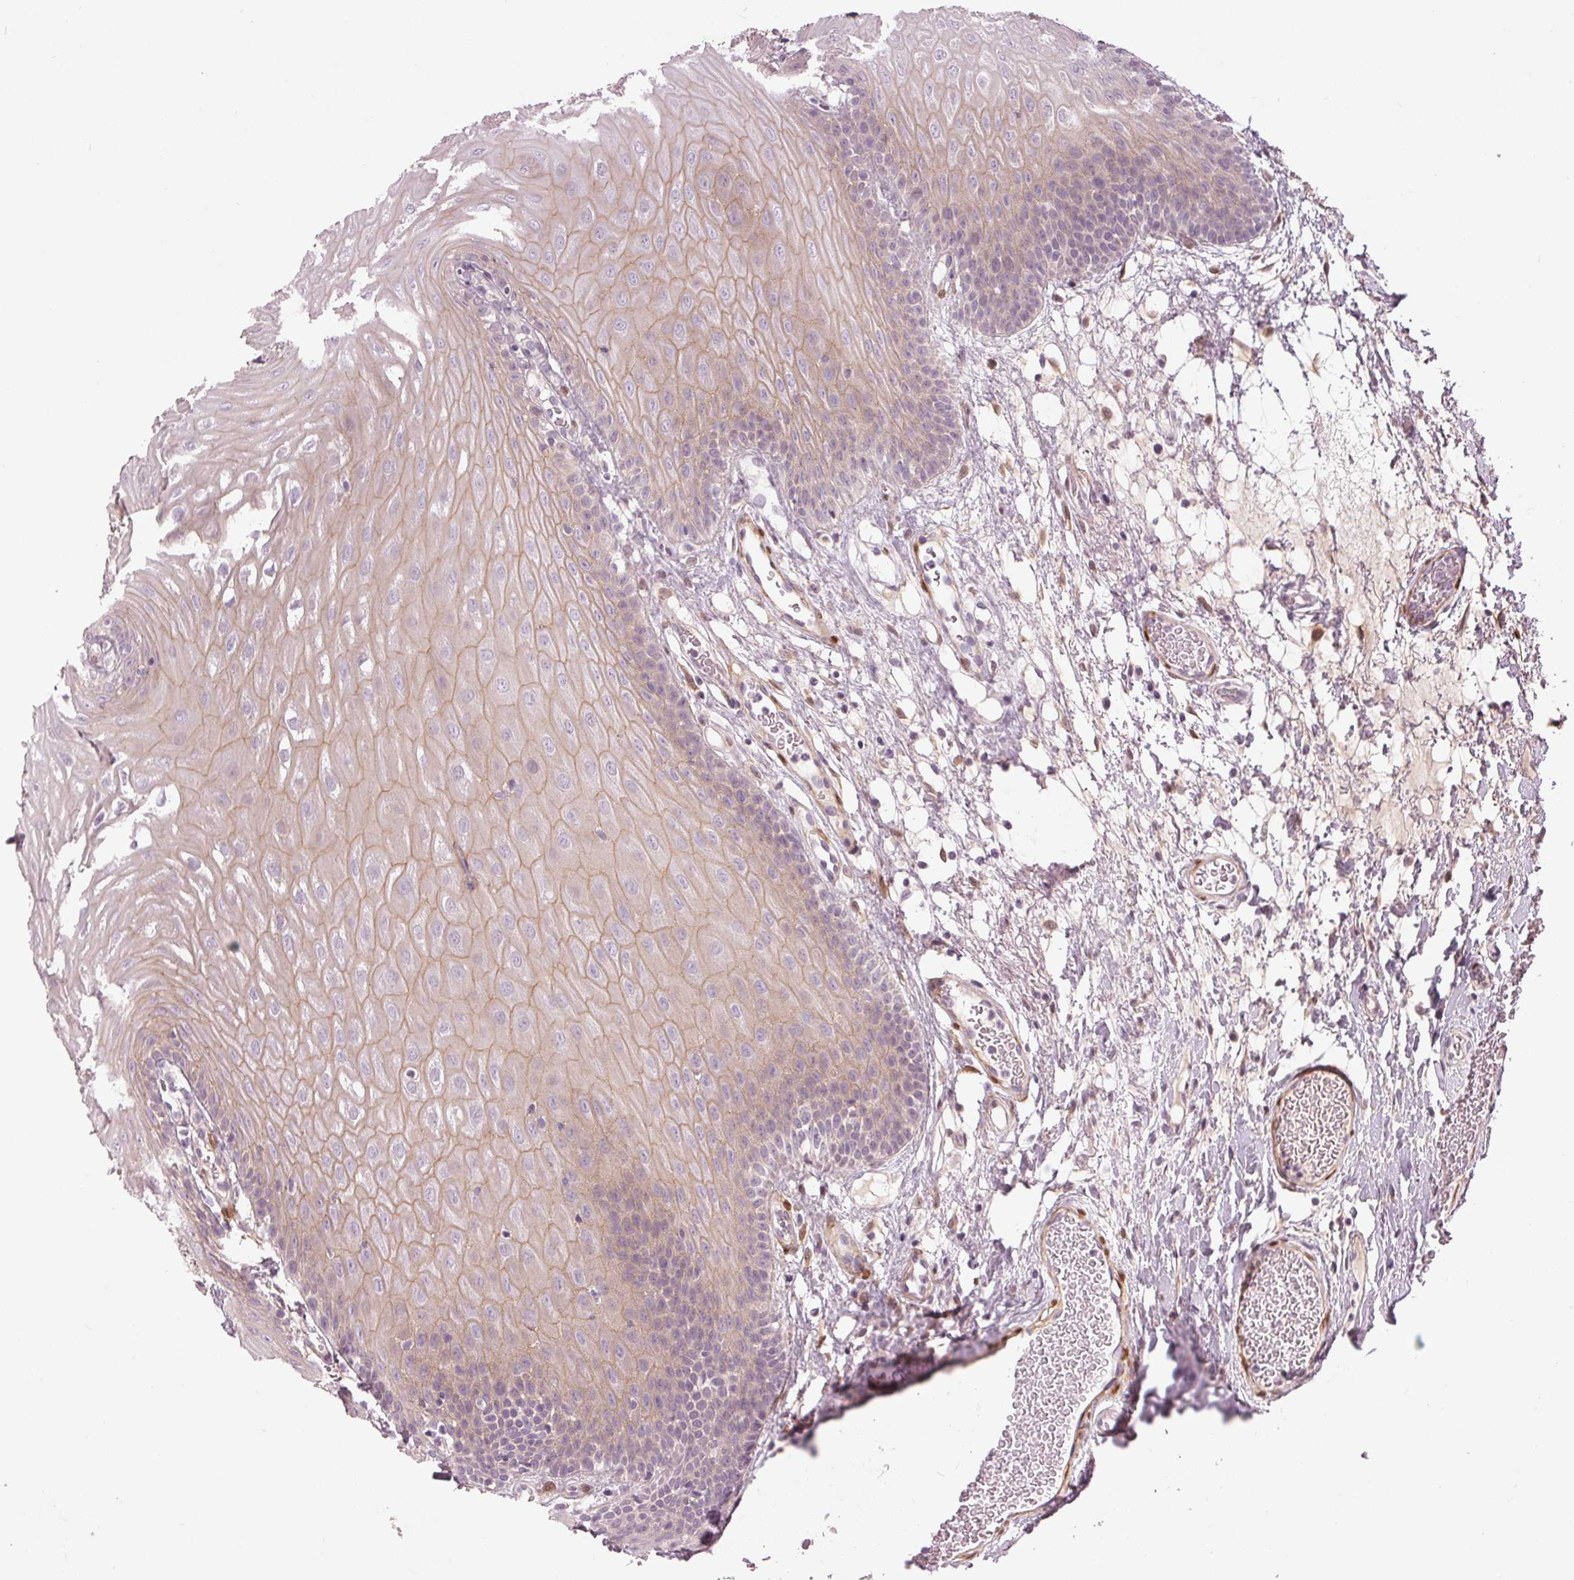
{"staining": {"intensity": "weak", "quantity": "25%-75%", "location": "cytoplasmic/membranous"}, "tissue": "oral mucosa", "cell_type": "Squamous epithelial cells", "image_type": "normal", "snomed": [{"axis": "morphology", "description": "Normal tissue, NOS"}, {"axis": "morphology", "description": "Squamous cell carcinoma, NOS"}, {"axis": "topography", "description": "Oral tissue"}, {"axis": "topography", "description": "Head-Neck"}], "caption": "Squamous epithelial cells demonstrate weak cytoplasmic/membranous positivity in approximately 25%-75% of cells in unremarkable oral mucosa.", "gene": "ZNF605", "patient": {"sex": "male", "age": 78}}